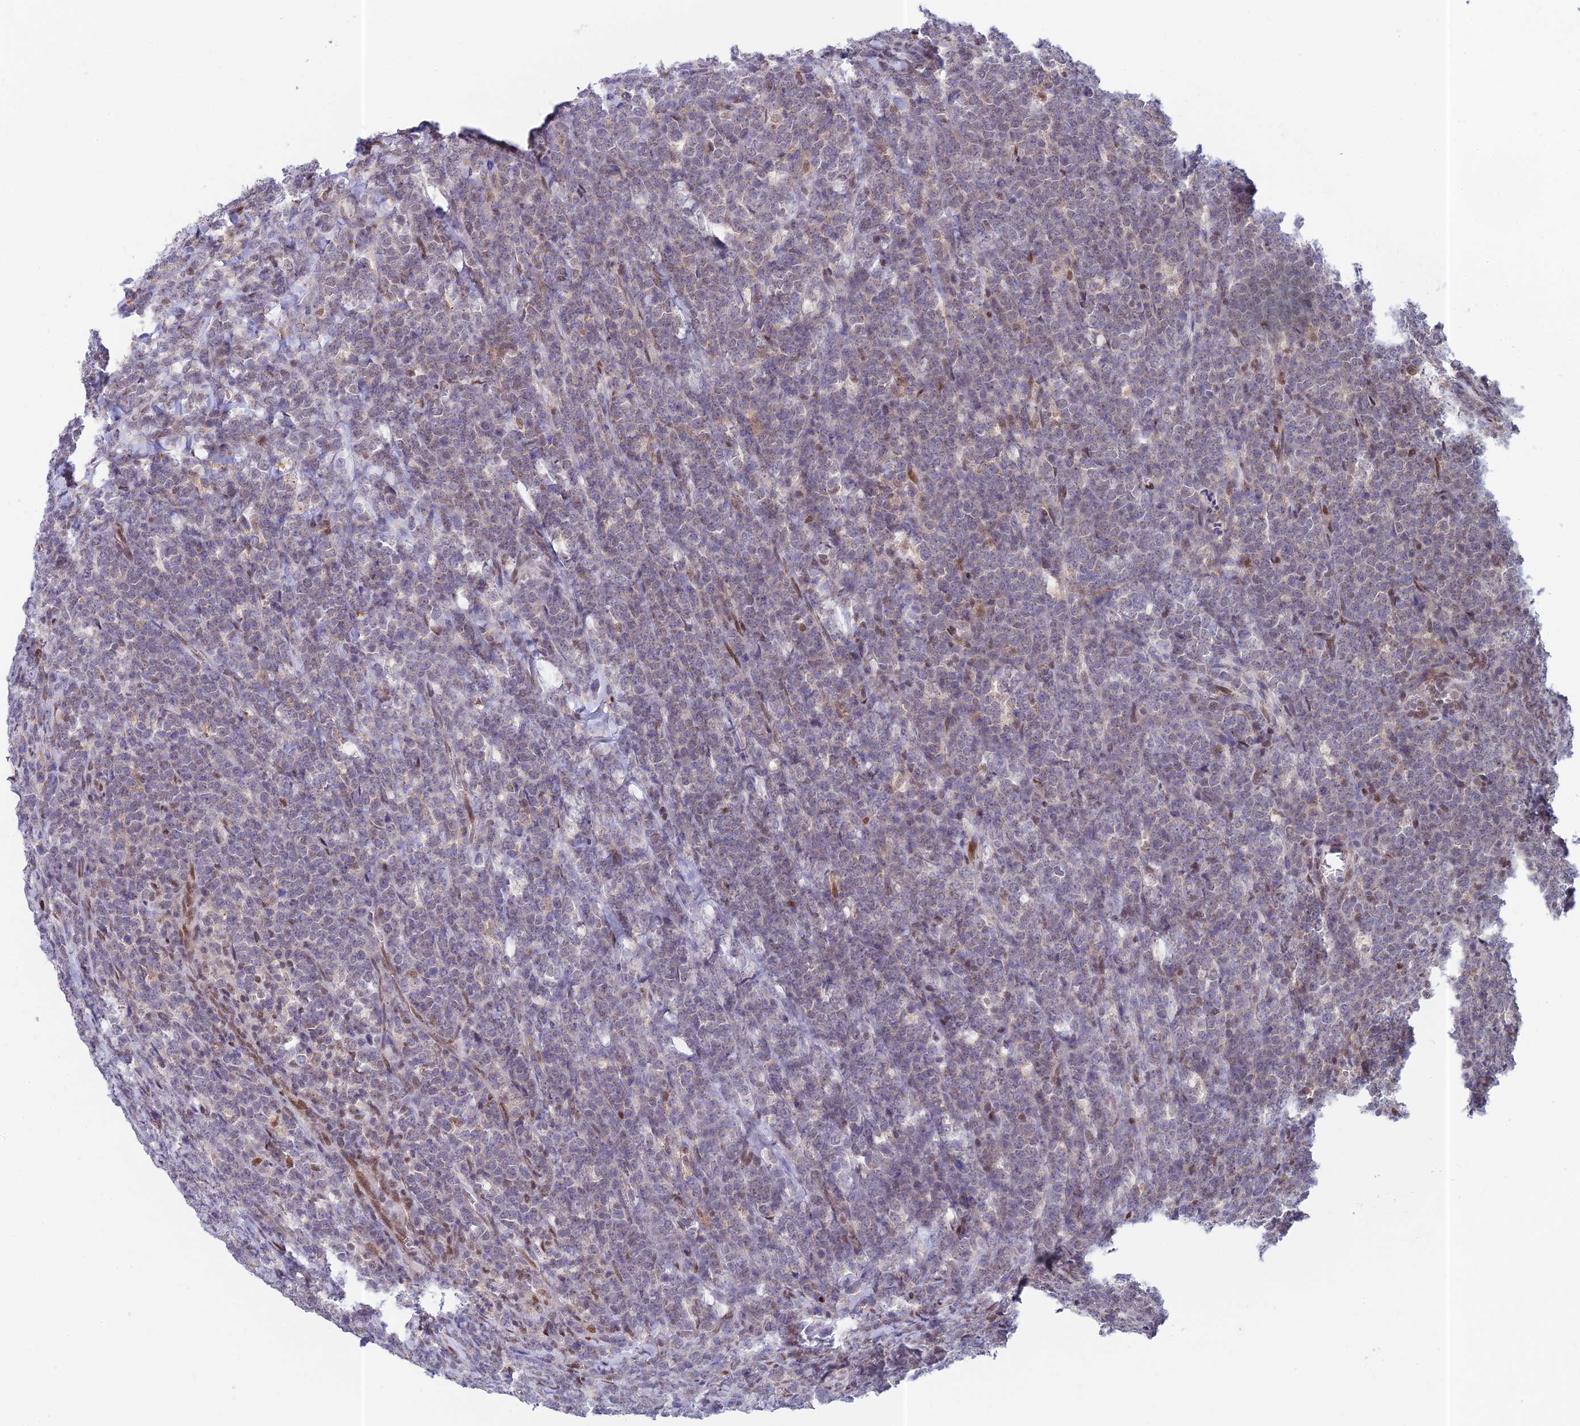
{"staining": {"intensity": "negative", "quantity": "none", "location": "none"}, "tissue": "lymphoma", "cell_type": "Tumor cells", "image_type": "cancer", "snomed": [{"axis": "morphology", "description": "Malignant lymphoma, non-Hodgkin's type, High grade"}, {"axis": "topography", "description": "Small intestine"}], "caption": "The micrograph demonstrates no staining of tumor cells in lymphoma. (DAB immunohistochemistry with hematoxylin counter stain).", "gene": "MRPL17", "patient": {"sex": "male", "age": 8}}